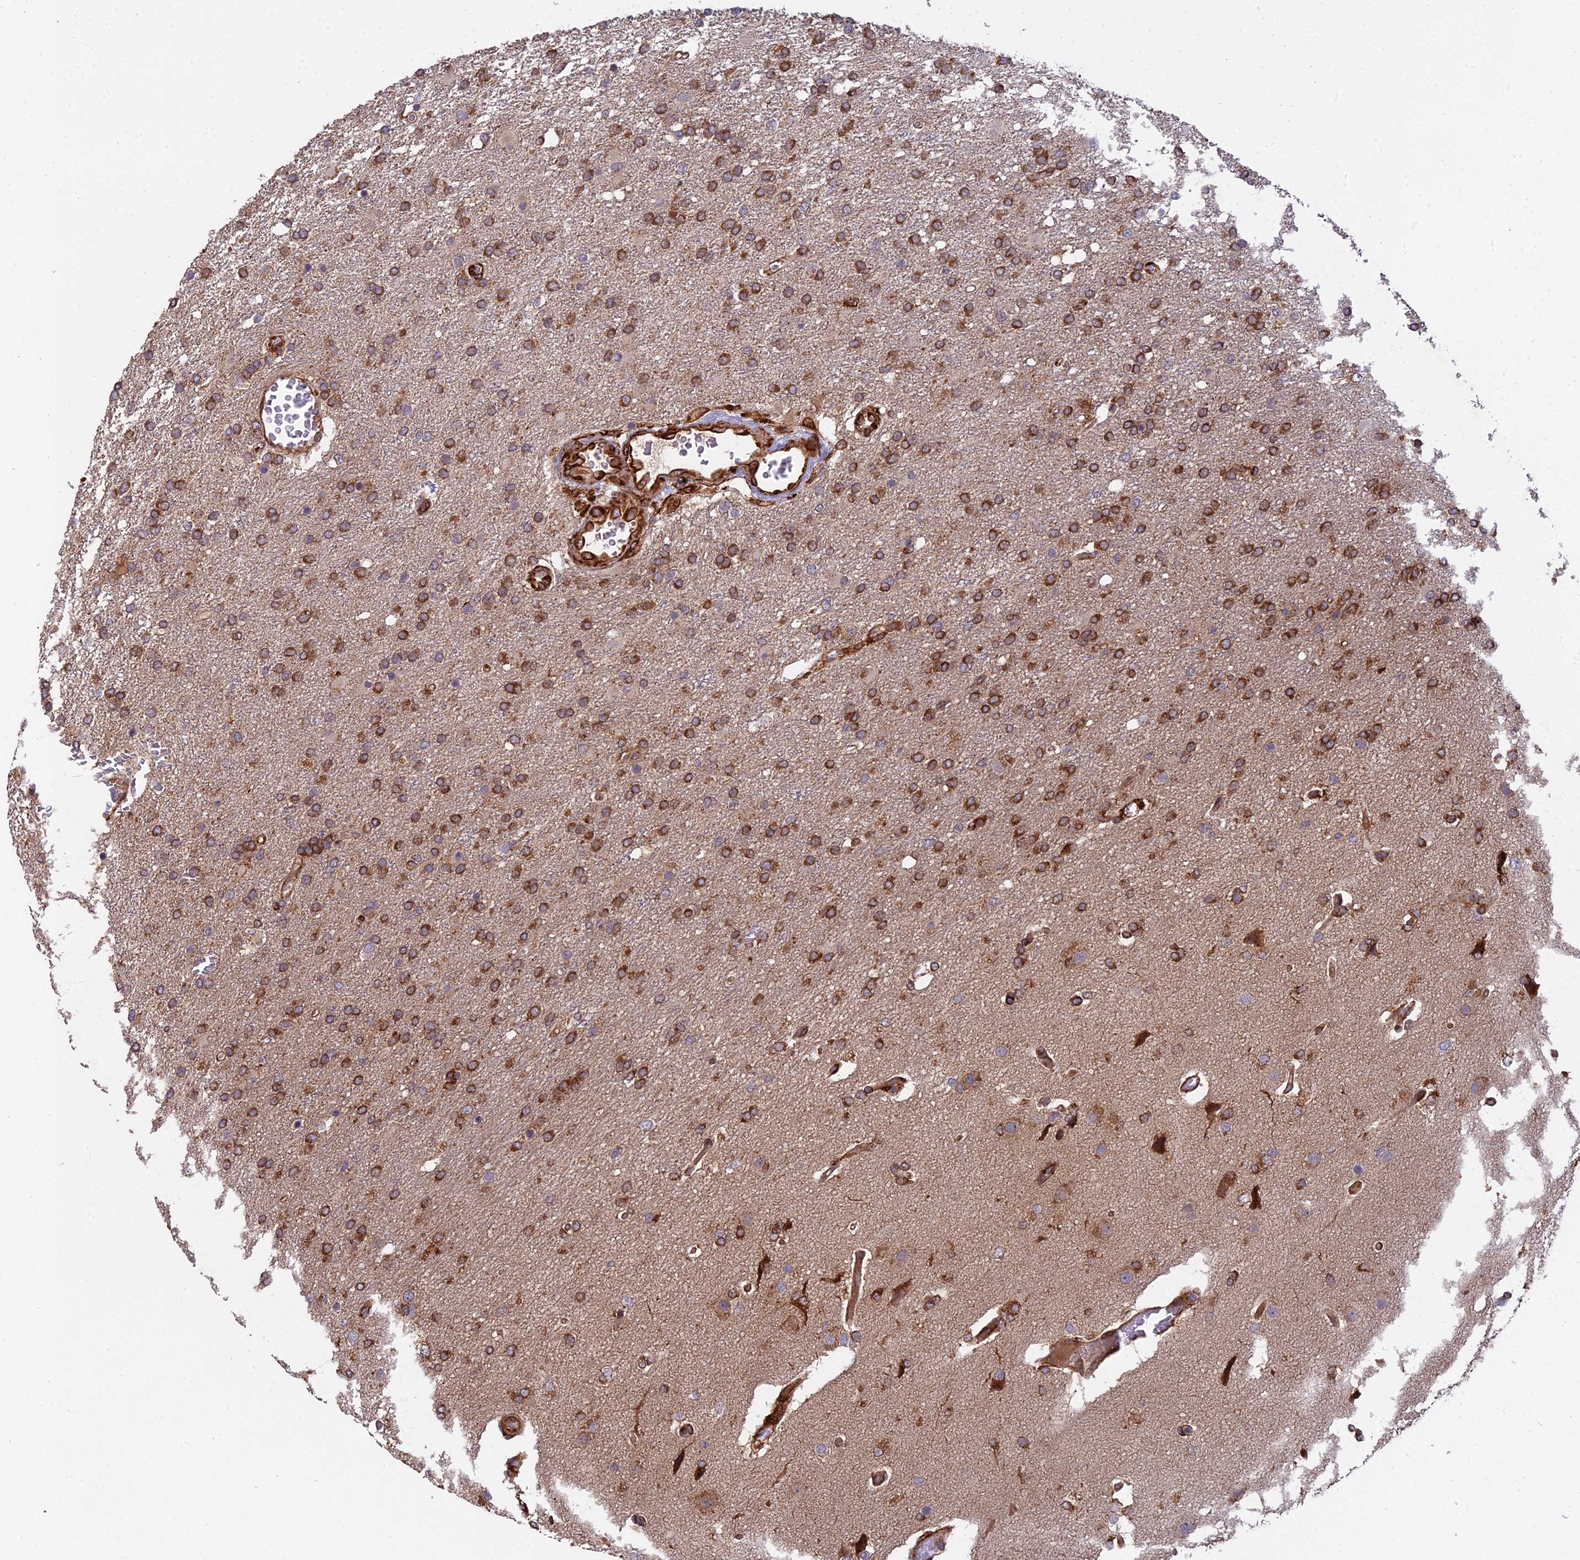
{"staining": {"intensity": "strong", "quantity": ">75%", "location": "cytoplasmic/membranous"}, "tissue": "glioma", "cell_type": "Tumor cells", "image_type": "cancer", "snomed": [{"axis": "morphology", "description": "Glioma, malignant, High grade"}, {"axis": "topography", "description": "Brain"}], "caption": "Strong cytoplasmic/membranous protein staining is identified in approximately >75% of tumor cells in glioma.", "gene": "NDUFAF7", "patient": {"sex": "female", "age": 74}}